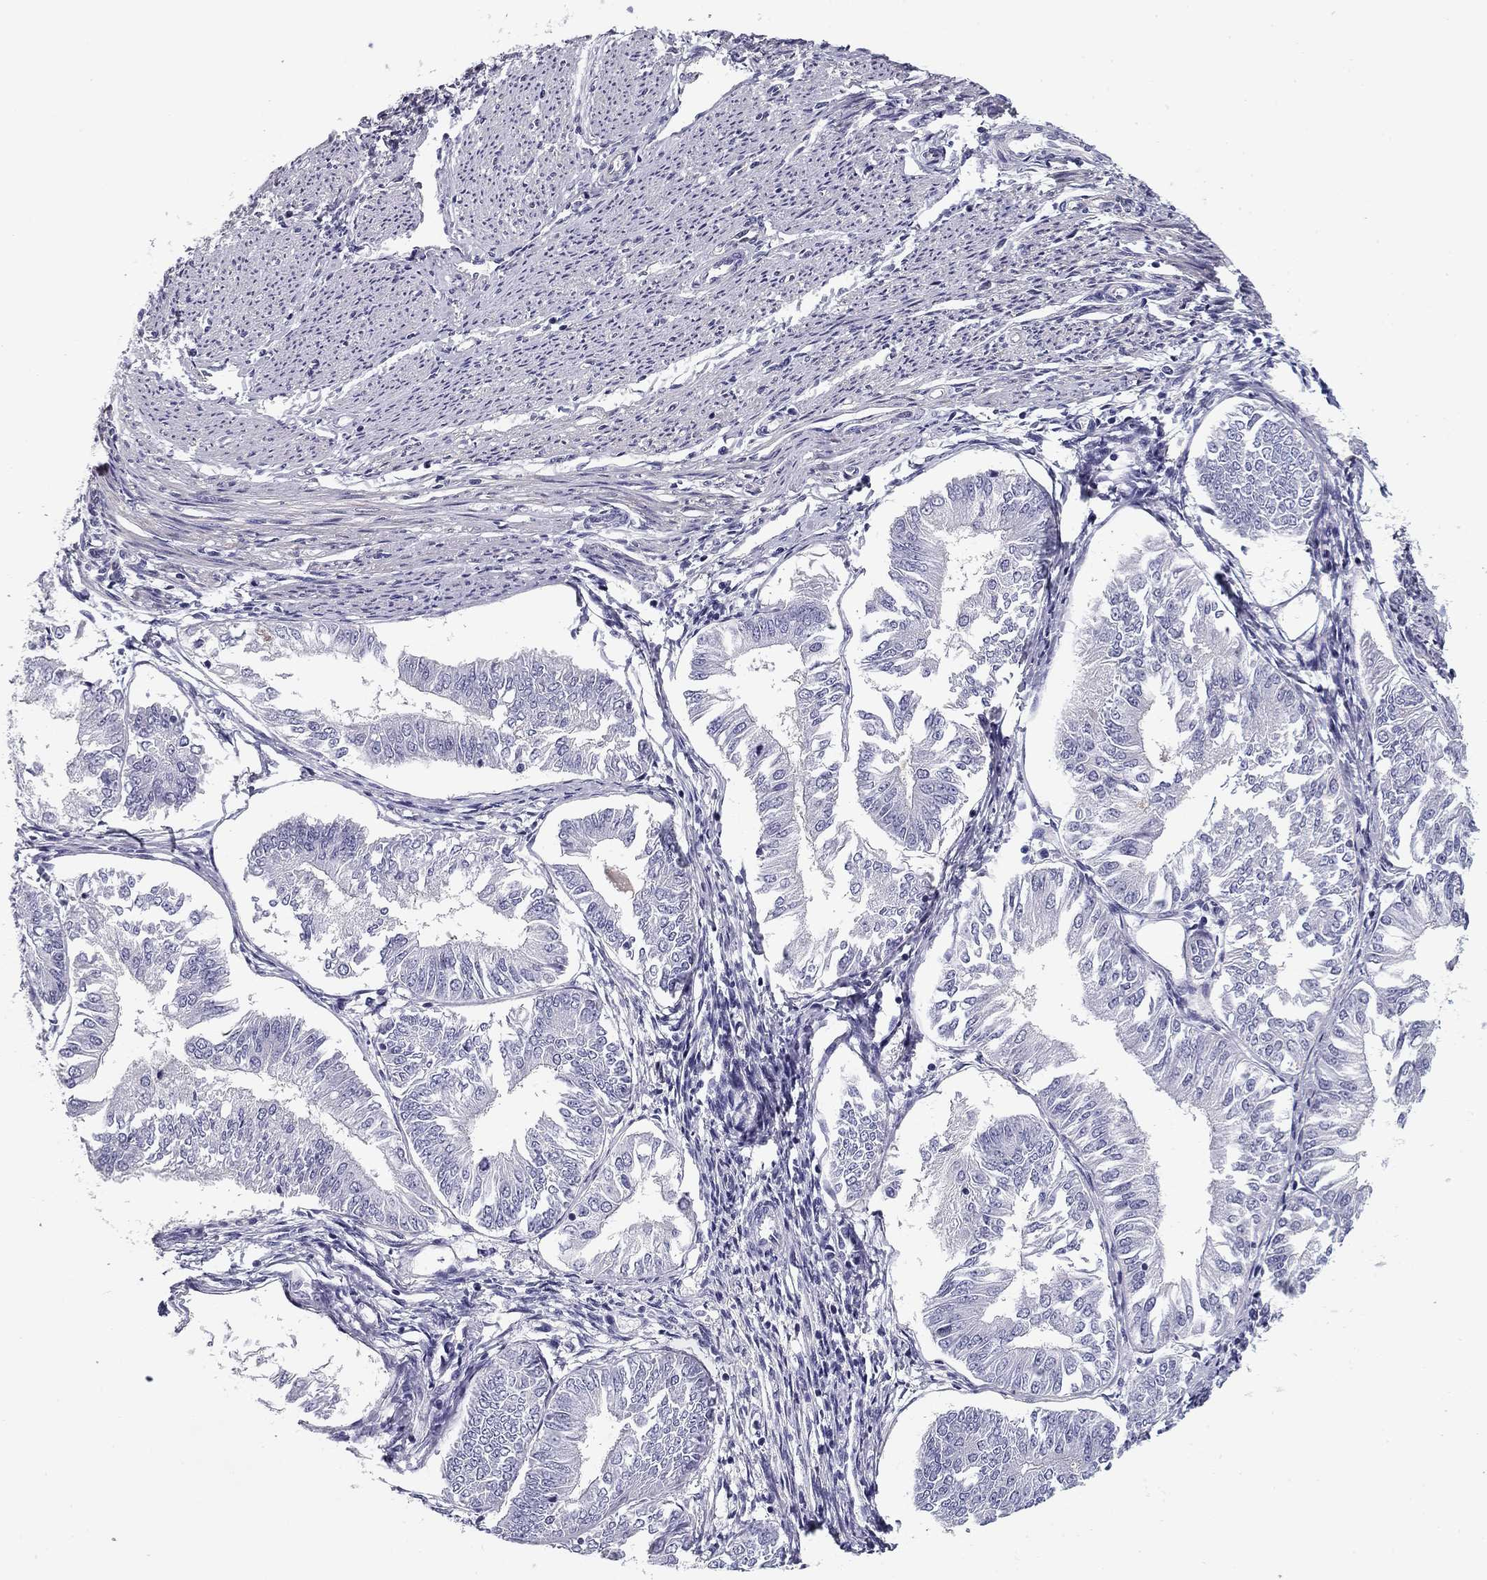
{"staining": {"intensity": "negative", "quantity": "none", "location": "none"}, "tissue": "endometrial cancer", "cell_type": "Tumor cells", "image_type": "cancer", "snomed": [{"axis": "morphology", "description": "Adenocarcinoma, NOS"}, {"axis": "topography", "description": "Endometrium"}], "caption": "This is an immunohistochemistry (IHC) photomicrograph of endometrial cancer. There is no positivity in tumor cells.", "gene": "FLNC", "patient": {"sex": "female", "age": 58}}